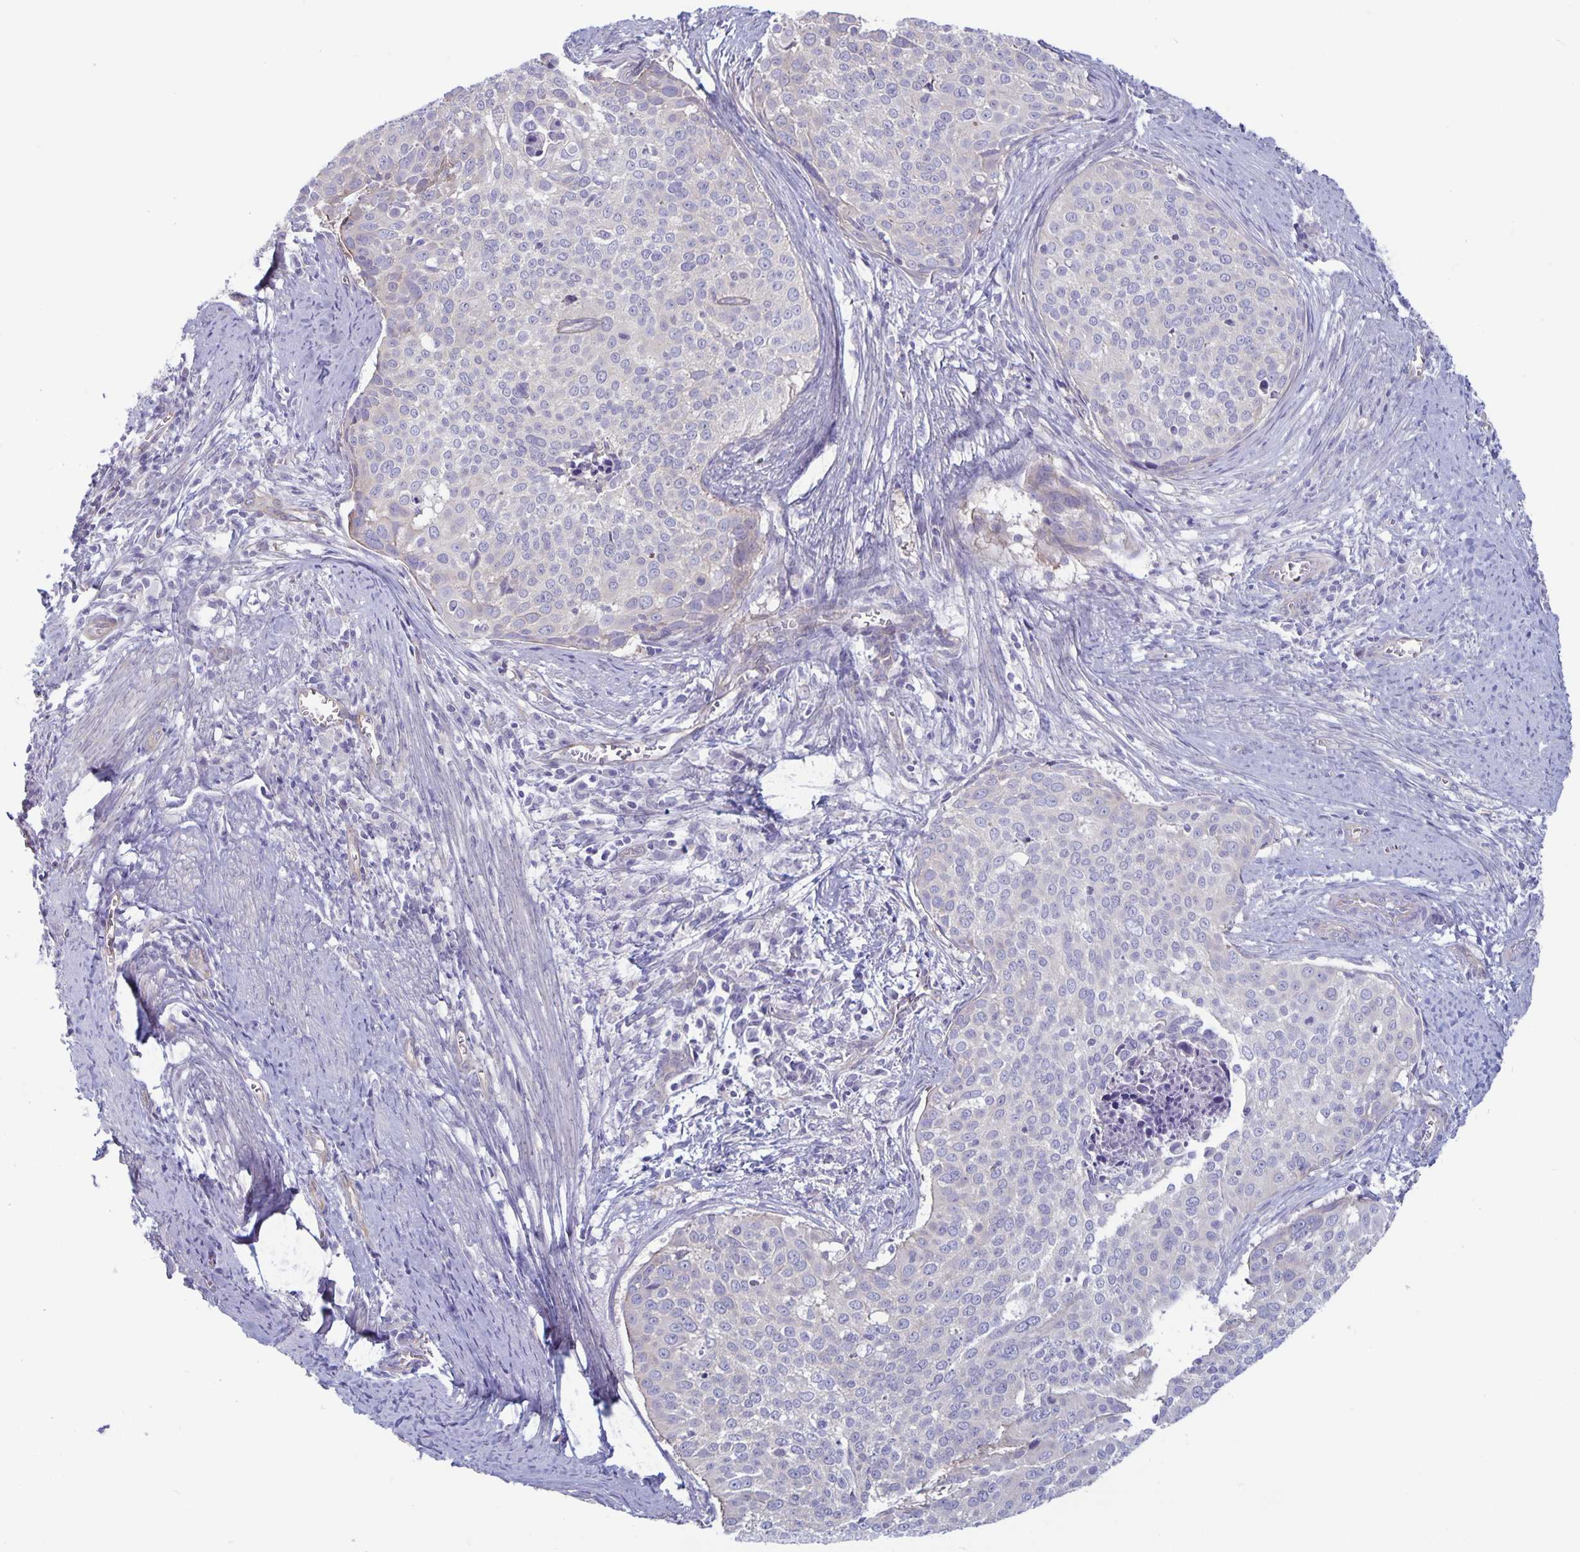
{"staining": {"intensity": "negative", "quantity": "none", "location": "none"}, "tissue": "cervical cancer", "cell_type": "Tumor cells", "image_type": "cancer", "snomed": [{"axis": "morphology", "description": "Squamous cell carcinoma, NOS"}, {"axis": "topography", "description": "Cervix"}], "caption": "Cervical cancer (squamous cell carcinoma) stained for a protein using immunohistochemistry shows no expression tumor cells.", "gene": "PLCB3", "patient": {"sex": "female", "age": 39}}